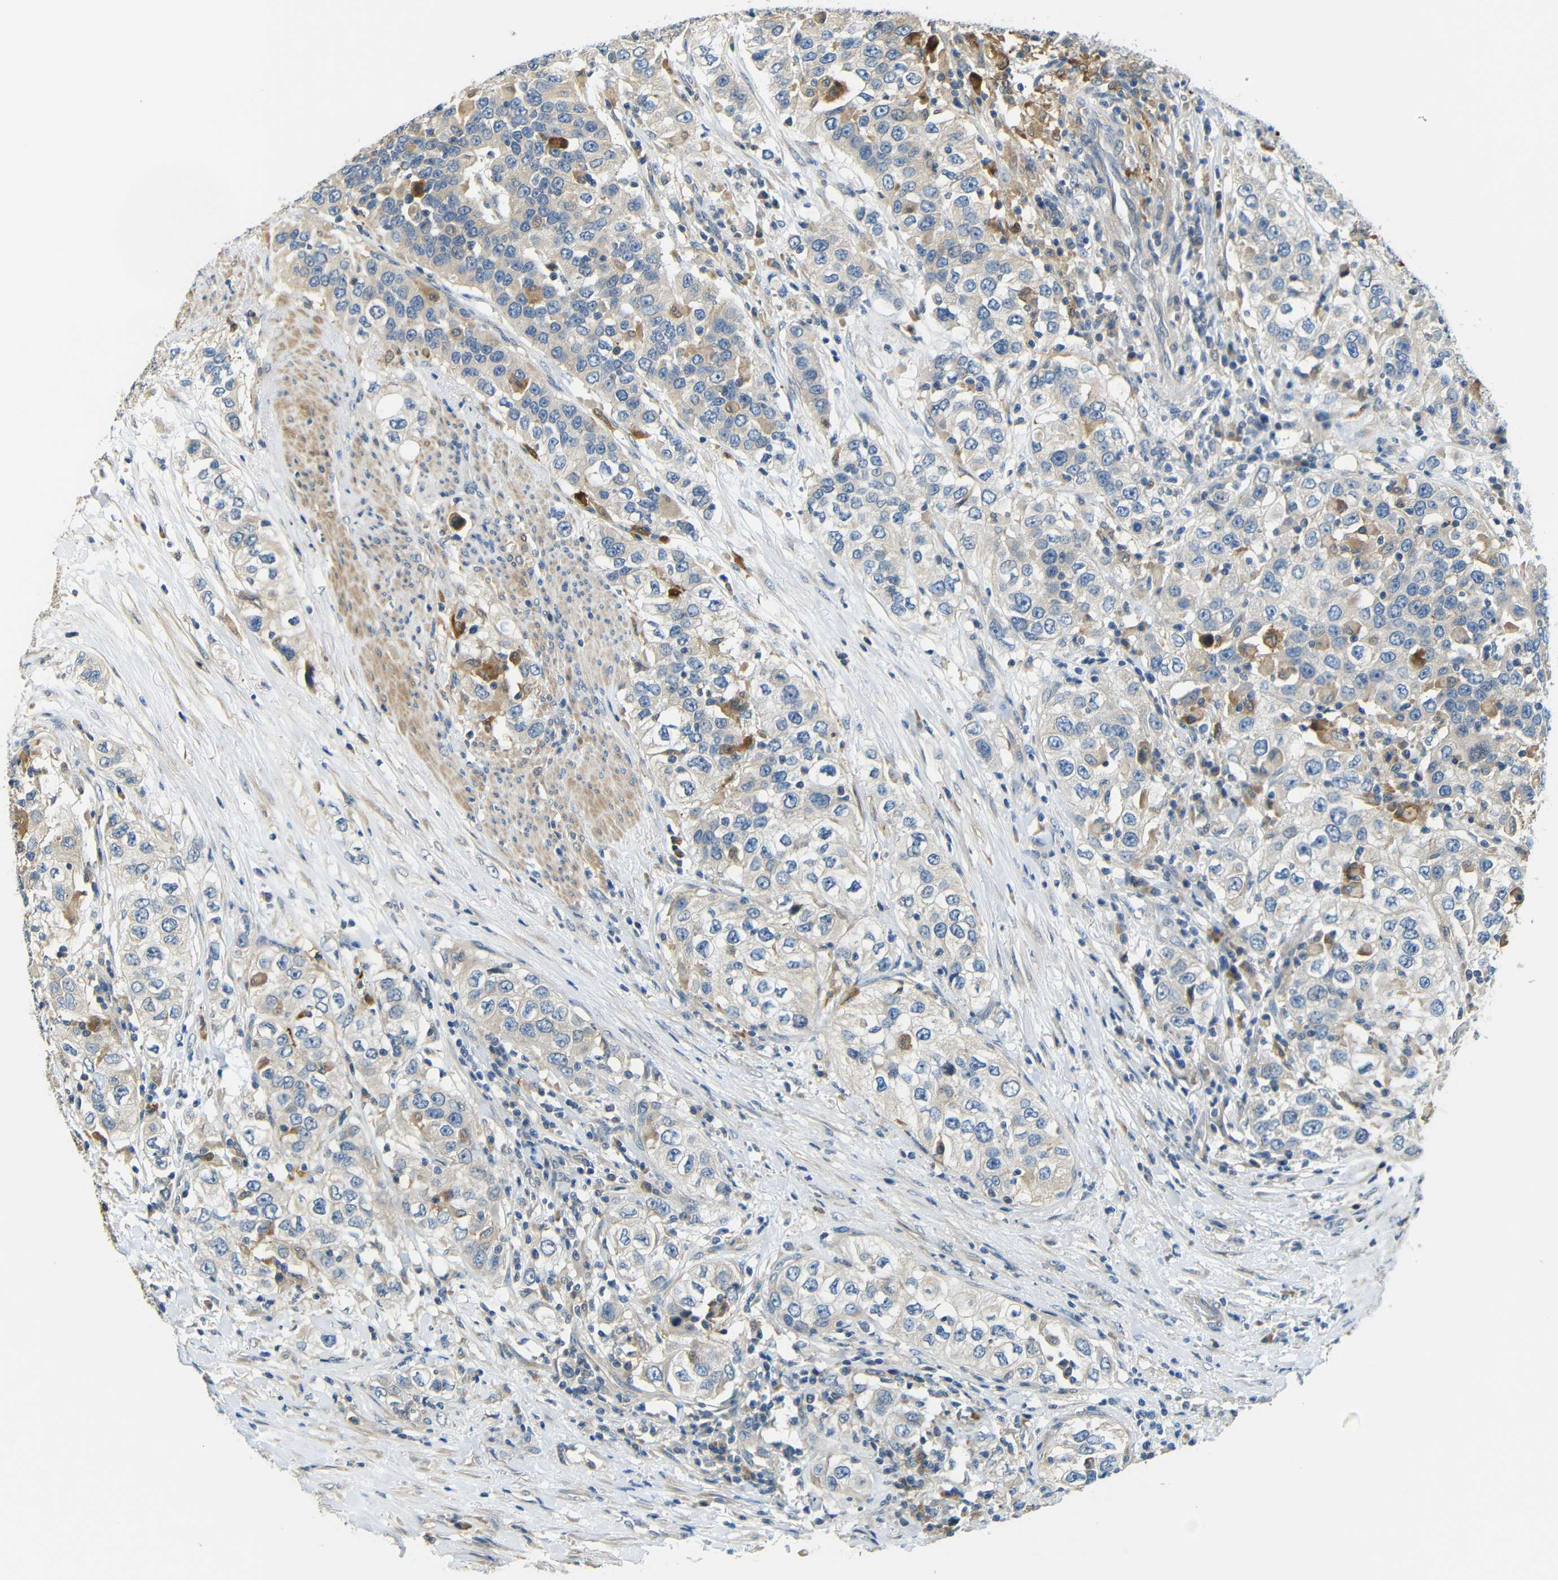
{"staining": {"intensity": "weak", "quantity": "<25%", "location": "cytoplasmic/membranous"}, "tissue": "urothelial cancer", "cell_type": "Tumor cells", "image_type": "cancer", "snomed": [{"axis": "morphology", "description": "Urothelial carcinoma, High grade"}, {"axis": "topography", "description": "Urinary bladder"}], "caption": "This photomicrograph is of urothelial carcinoma (high-grade) stained with immunohistochemistry to label a protein in brown with the nuclei are counter-stained blue. There is no staining in tumor cells. Nuclei are stained in blue.", "gene": "FNDC3A", "patient": {"sex": "female", "age": 80}}